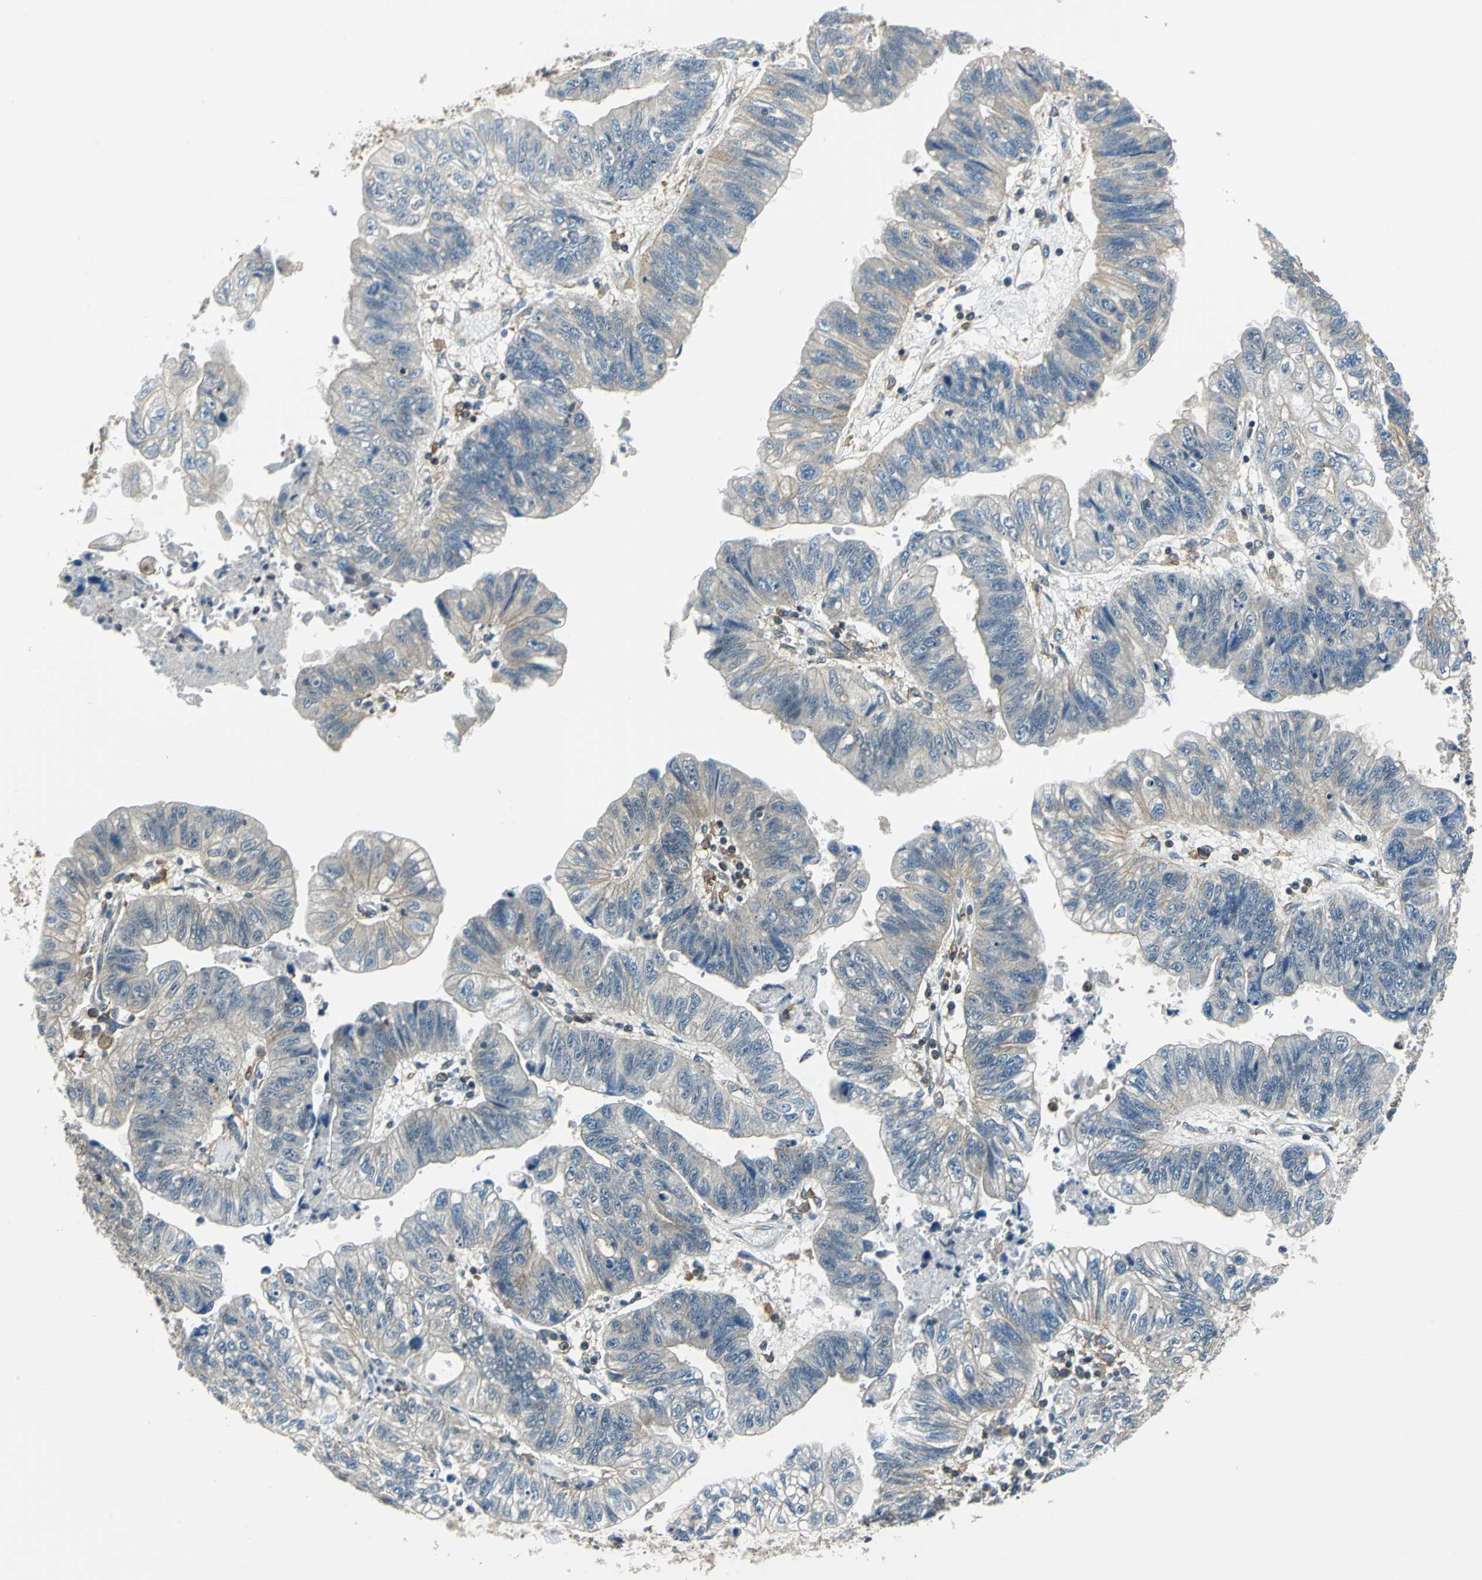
{"staining": {"intensity": "weak", "quantity": "25%-75%", "location": "cytoplasmic/membranous"}, "tissue": "stomach cancer", "cell_type": "Tumor cells", "image_type": "cancer", "snomed": [{"axis": "morphology", "description": "Adenocarcinoma, NOS"}, {"axis": "topography", "description": "Stomach"}], "caption": "Protein expression analysis of adenocarcinoma (stomach) displays weak cytoplasmic/membranous positivity in approximately 25%-75% of tumor cells.", "gene": "ARPC3", "patient": {"sex": "male", "age": 59}}